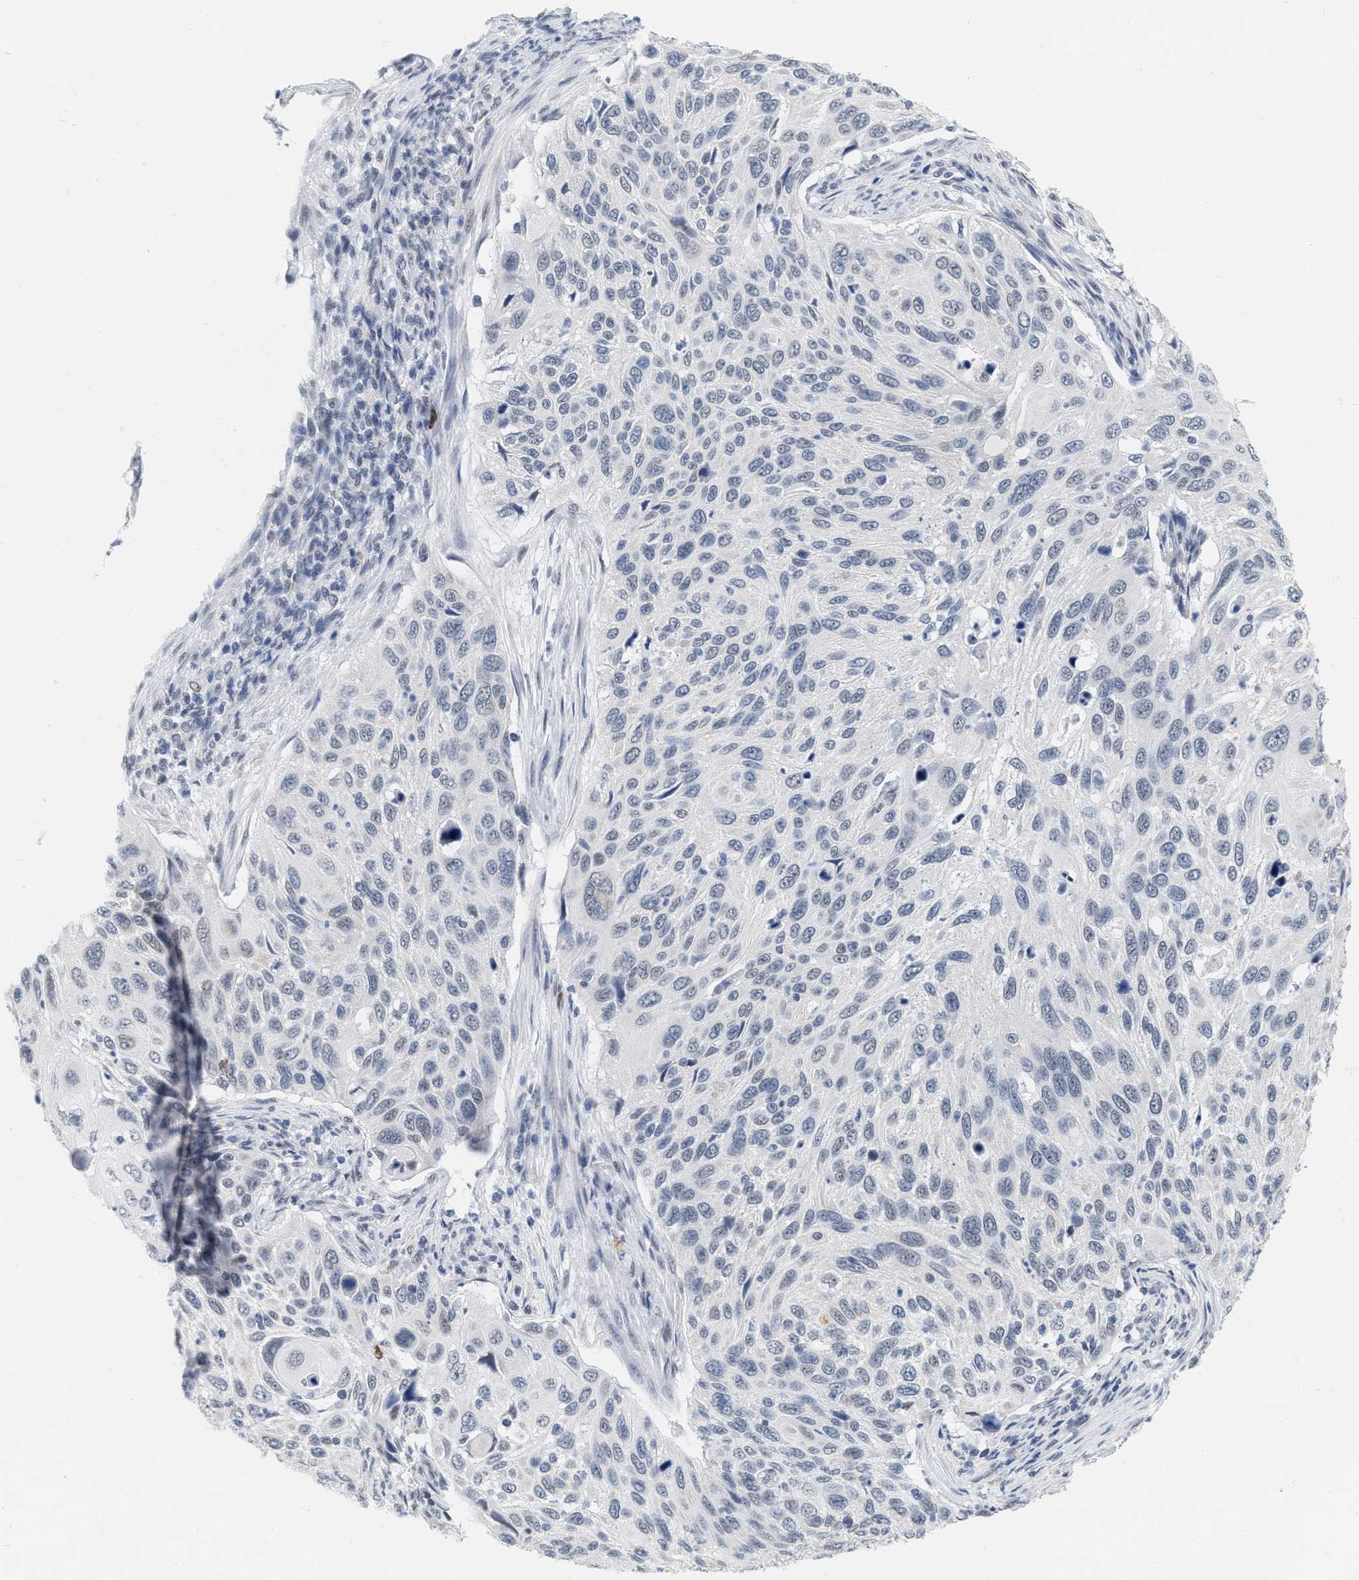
{"staining": {"intensity": "negative", "quantity": "none", "location": "none"}, "tissue": "cervical cancer", "cell_type": "Tumor cells", "image_type": "cancer", "snomed": [{"axis": "morphology", "description": "Squamous cell carcinoma, NOS"}, {"axis": "topography", "description": "Cervix"}], "caption": "The photomicrograph demonstrates no significant staining in tumor cells of cervical squamous cell carcinoma.", "gene": "XIRP1", "patient": {"sex": "female", "age": 70}}